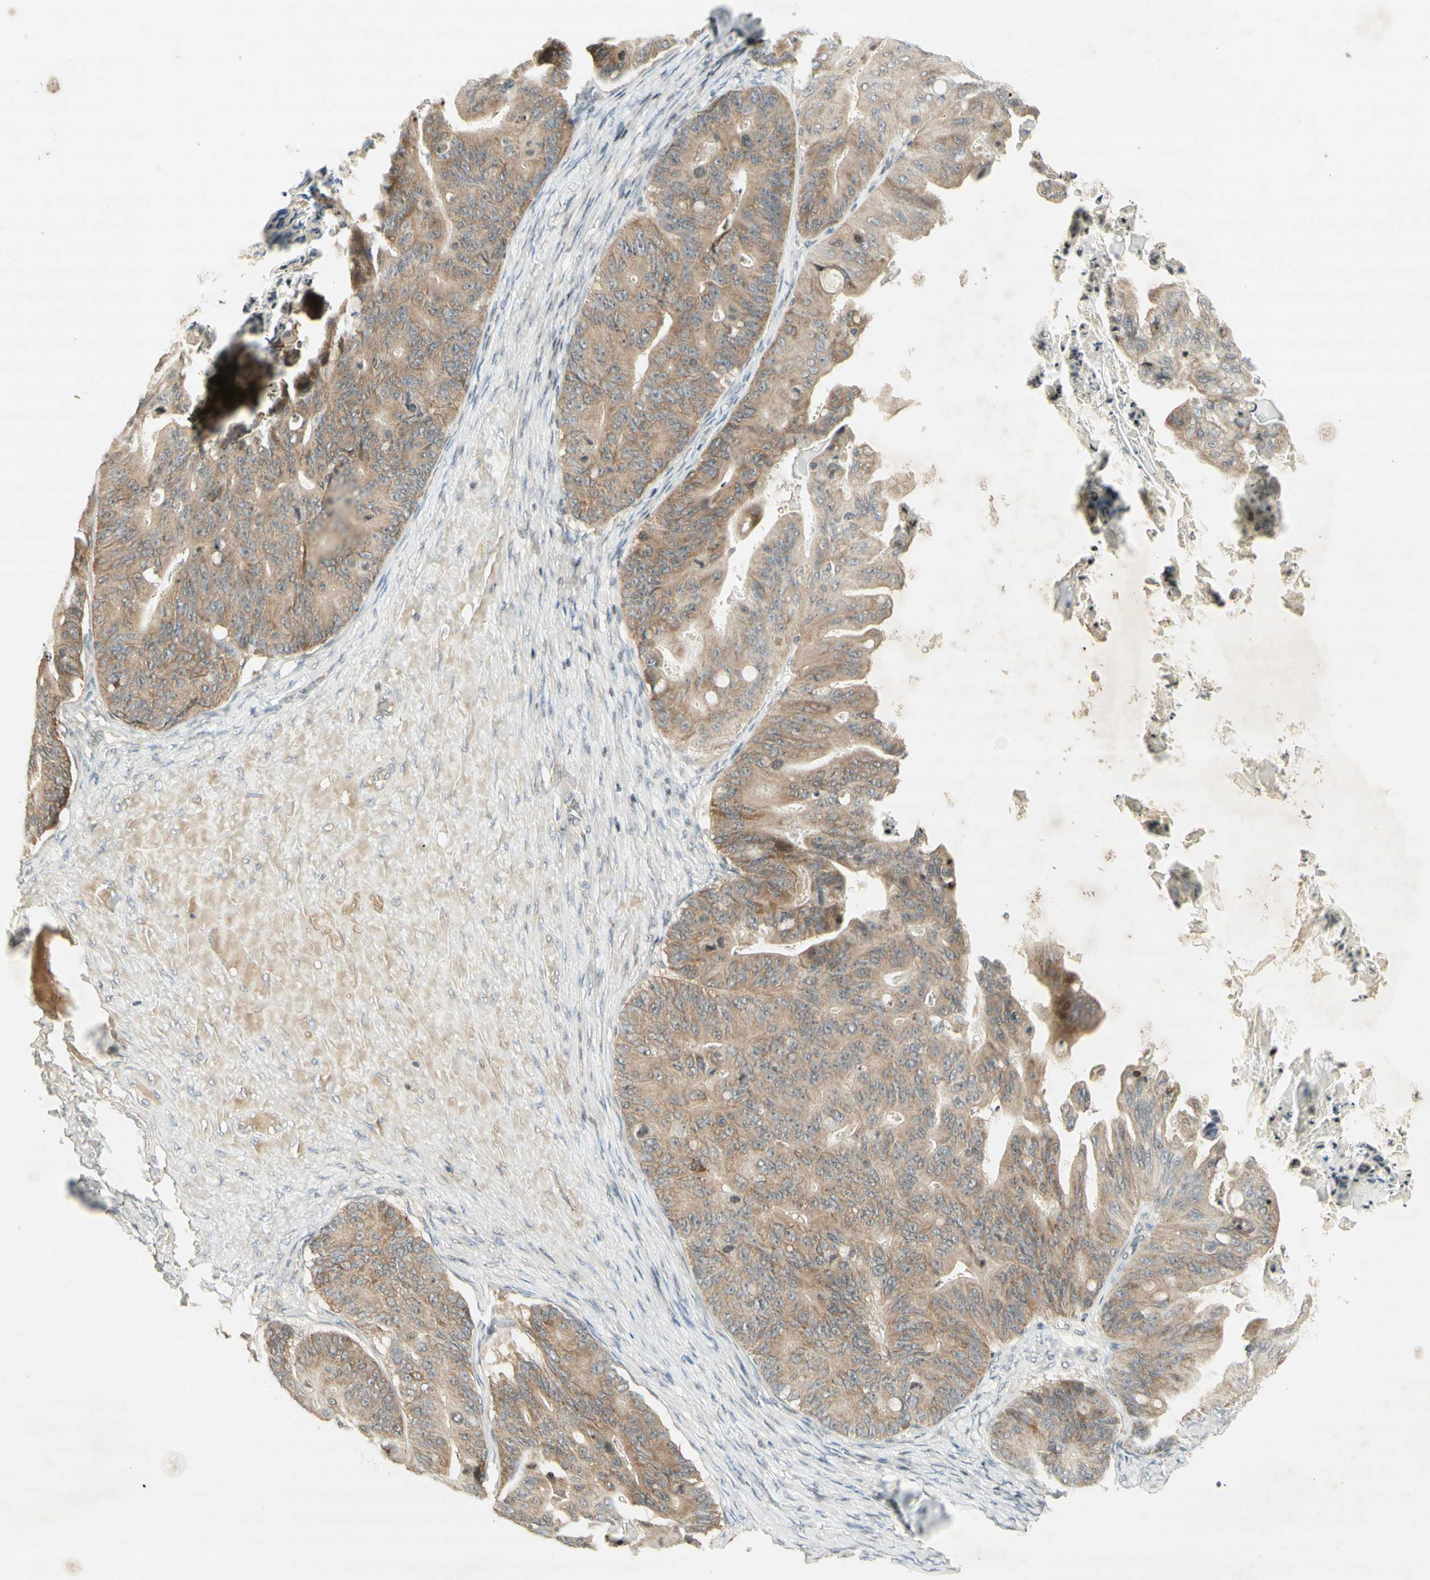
{"staining": {"intensity": "moderate", "quantity": ">75%", "location": "cytoplasmic/membranous"}, "tissue": "ovarian cancer", "cell_type": "Tumor cells", "image_type": "cancer", "snomed": [{"axis": "morphology", "description": "Cystadenocarcinoma, mucinous, NOS"}, {"axis": "topography", "description": "Ovary"}], "caption": "Immunohistochemical staining of ovarian mucinous cystadenocarcinoma reveals medium levels of moderate cytoplasmic/membranous expression in approximately >75% of tumor cells.", "gene": "ETF1", "patient": {"sex": "female", "age": 37}}